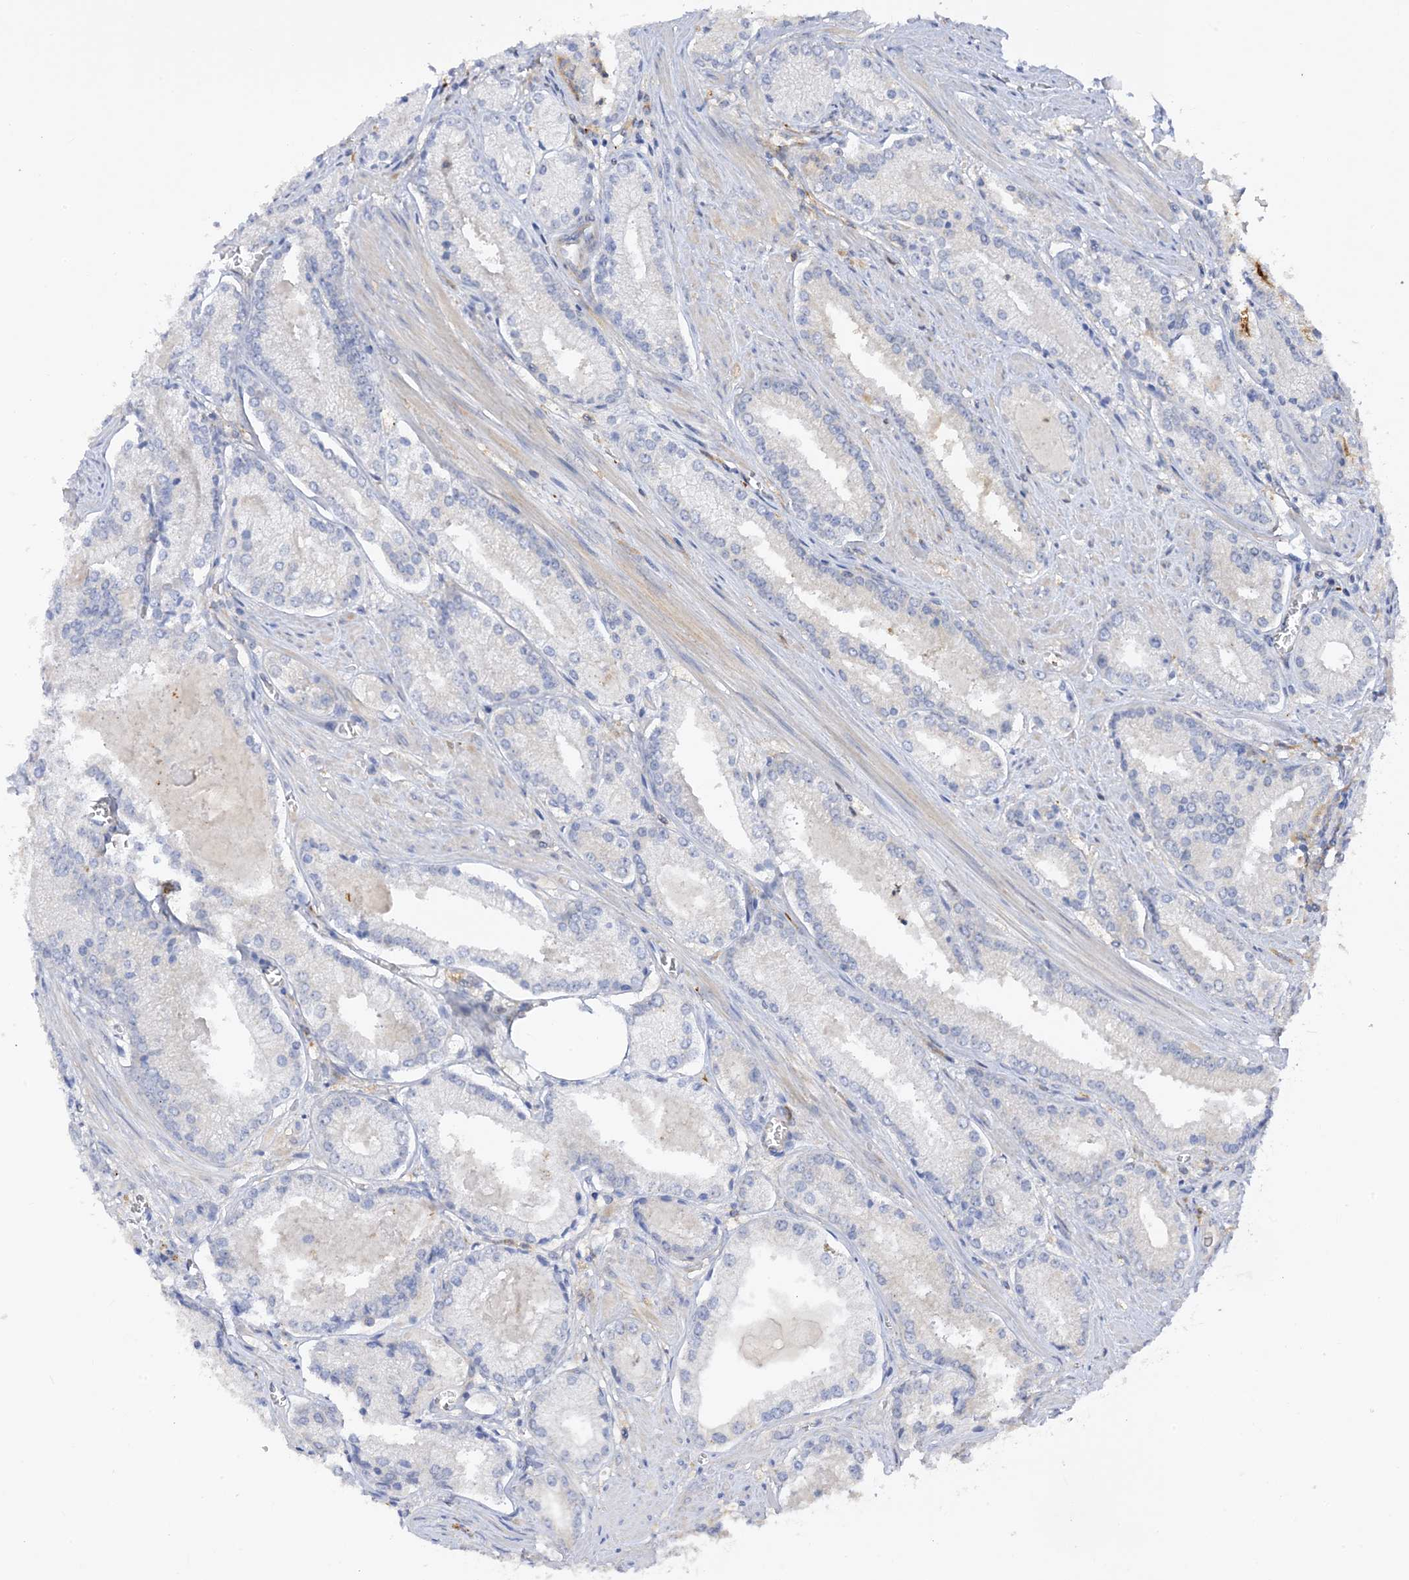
{"staining": {"intensity": "negative", "quantity": "none", "location": "none"}, "tissue": "prostate cancer", "cell_type": "Tumor cells", "image_type": "cancer", "snomed": [{"axis": "morphology", "description": "Adenocarcinoma, Low grade"}, {"axis": "topography", "description": "Prostate"}], "caption": "IHC histopathology image of prostate adenocarcinoma (low-grade) stained for a protein (brown), which reveals no staining in tumor cells.", "gene": "ARV1", "patient": {"sex": "male", "age": 54}}